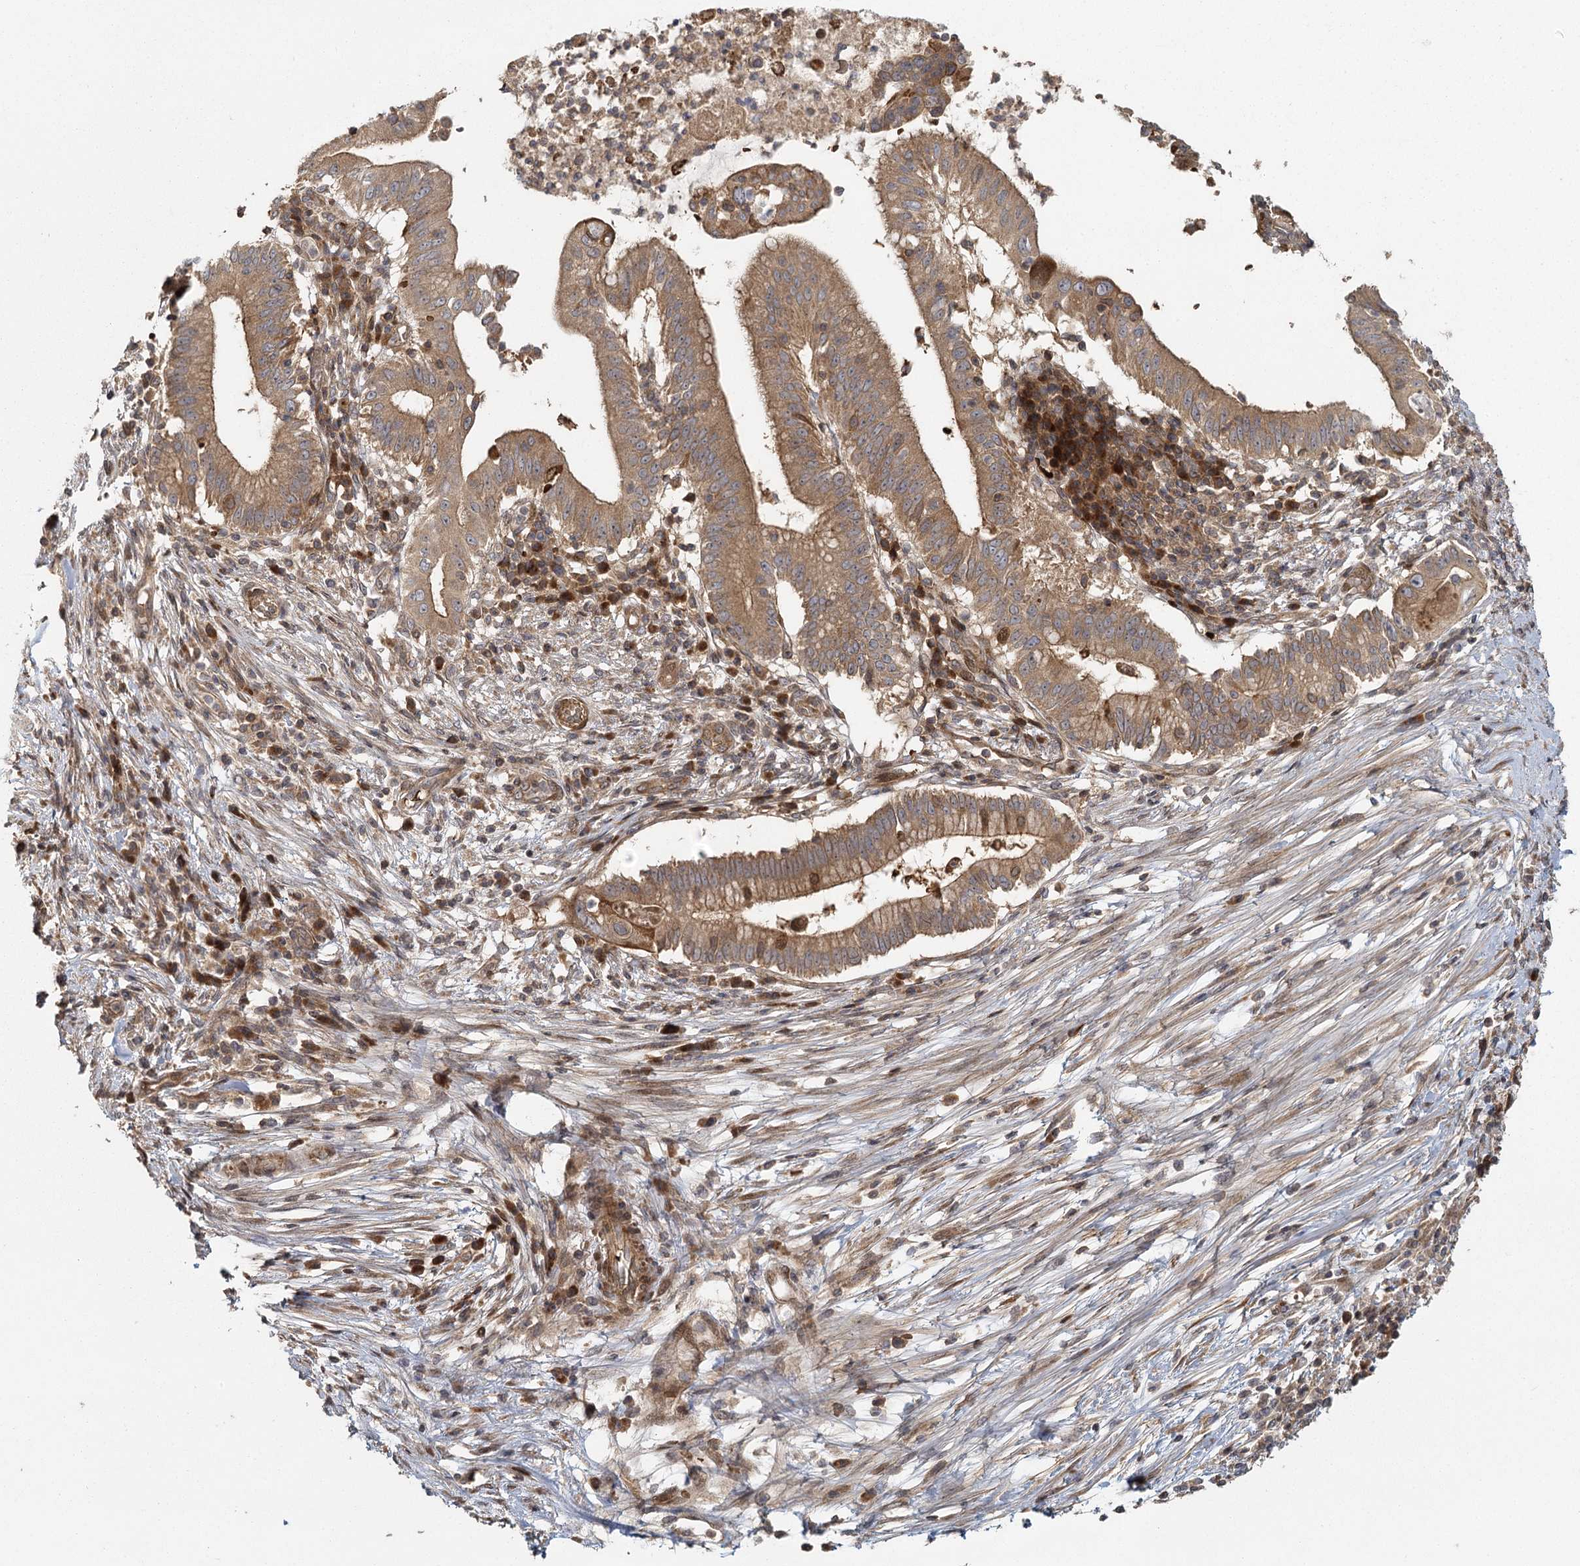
{"staining": {"intensity": "moderate", "quantity": ">75%", "location": "cytoplasmic/membranous"}, "tissue": "pancreatic cancer", "cell_type": "Tumor cells", "image_type": "cancer", "snomed": [{"axis": "morphology", "description": "Adenocarcinoma, NOS"}, {"axis": "topography", "description": "Pancreas"}], "caption": "This is an image of immunohistochemistry (IHC) staining of pancreatic cancer (adenocarcinoma), which shows moderate expression in the cytoplasmic/membranous of tumor cells.", "gene": "RAPGEF6", "patient": {"sex": "male", "age": 68}}